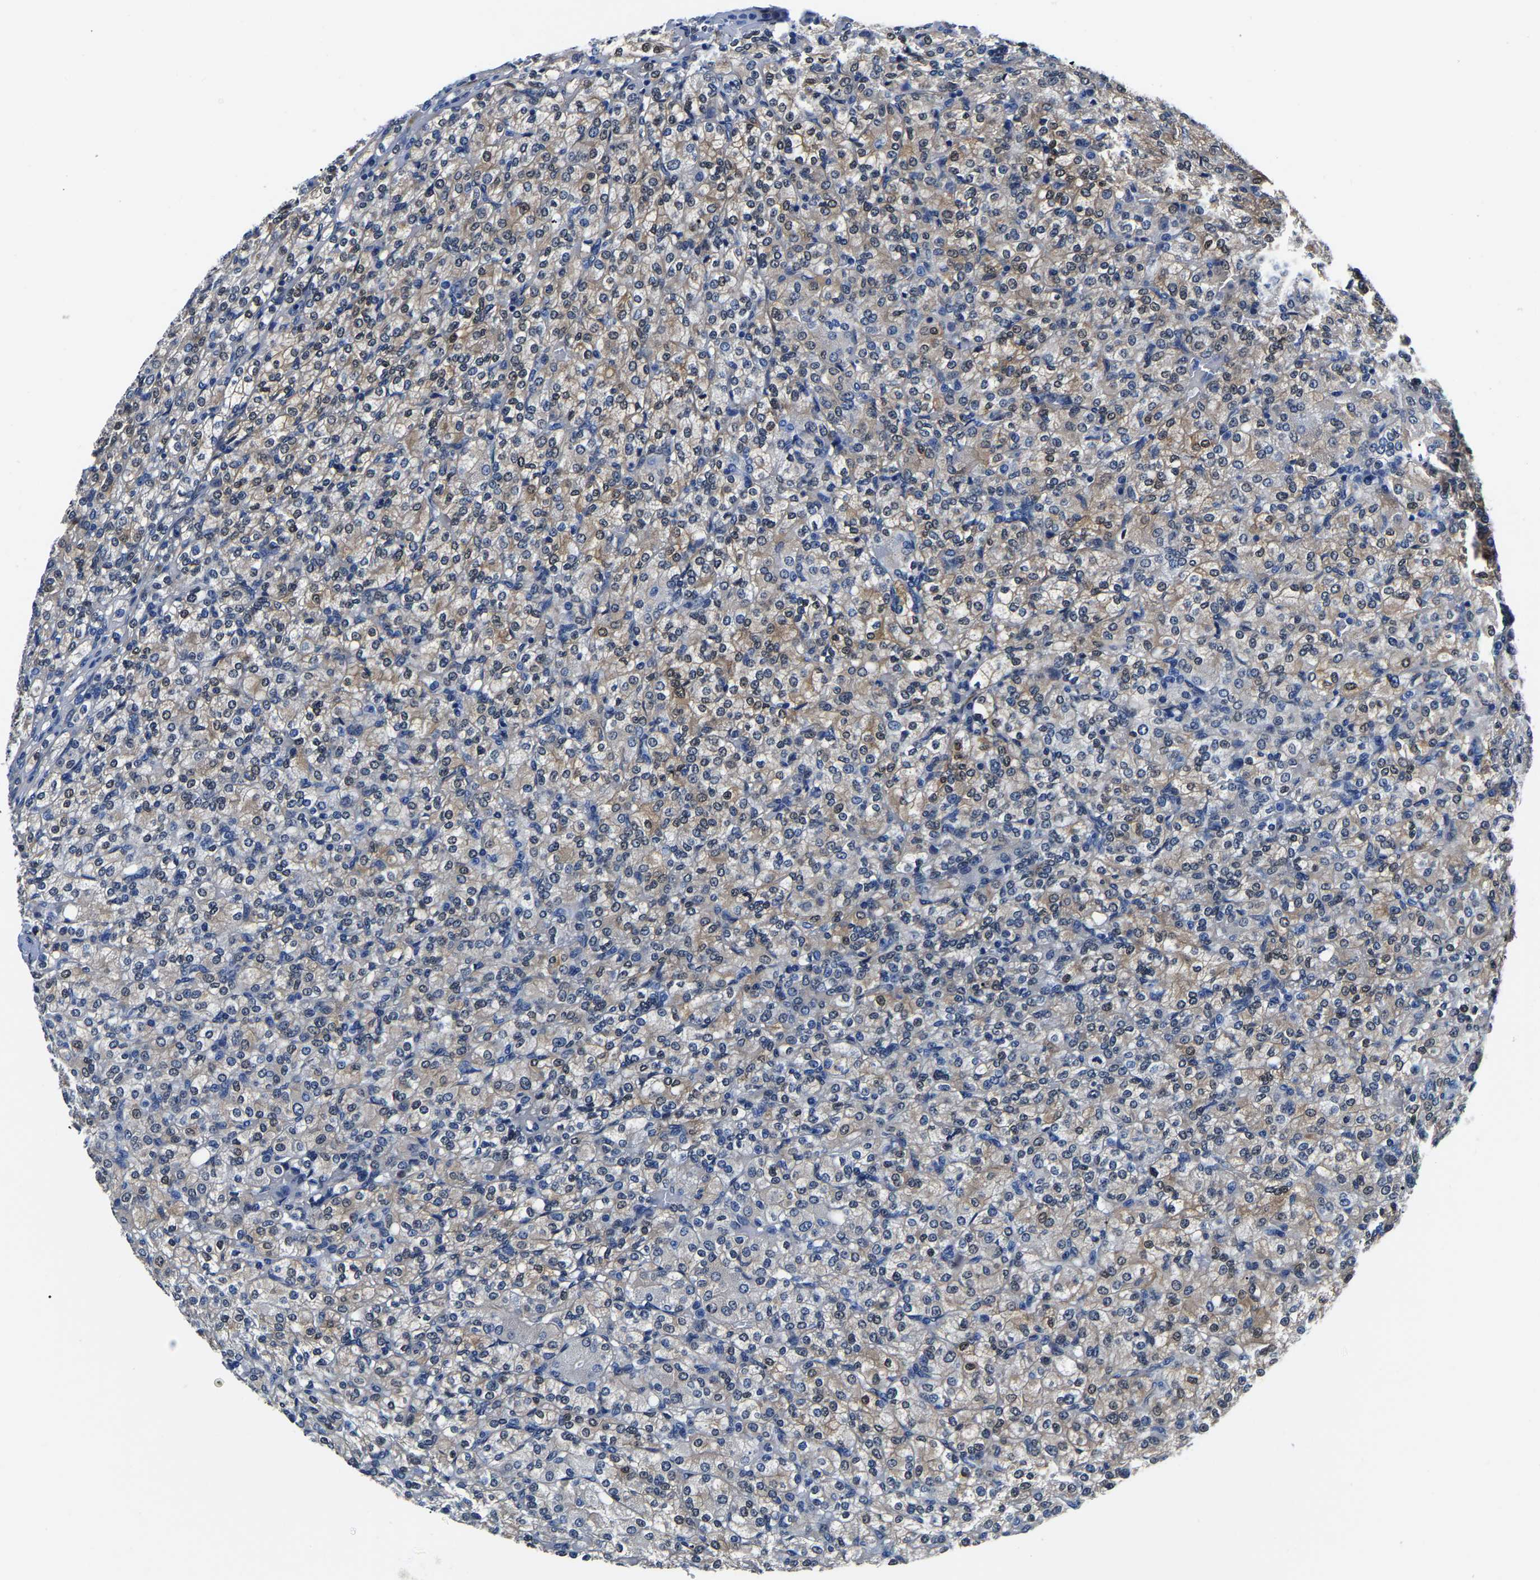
{"staining": {"intensity": "weak", "quantity": "<25%", "location": "cytoplasmic/membranous"}, "tissue": "renal cancer", "cell_type": "Tumor cells", "image_type": "cancer", "snomed": [{"axis": "morphology", "description": "Adenocarcinoma, NOS"}, {"axis": "topography", "description": "Kidney"}], "caption": "This is an immunohistochemistry histopathology image of renal cancer (adenocarcinoma). There is no positivity in tumor cells.", "gene": "S100A13", "patient": {"sex": "male", "age": 77}}